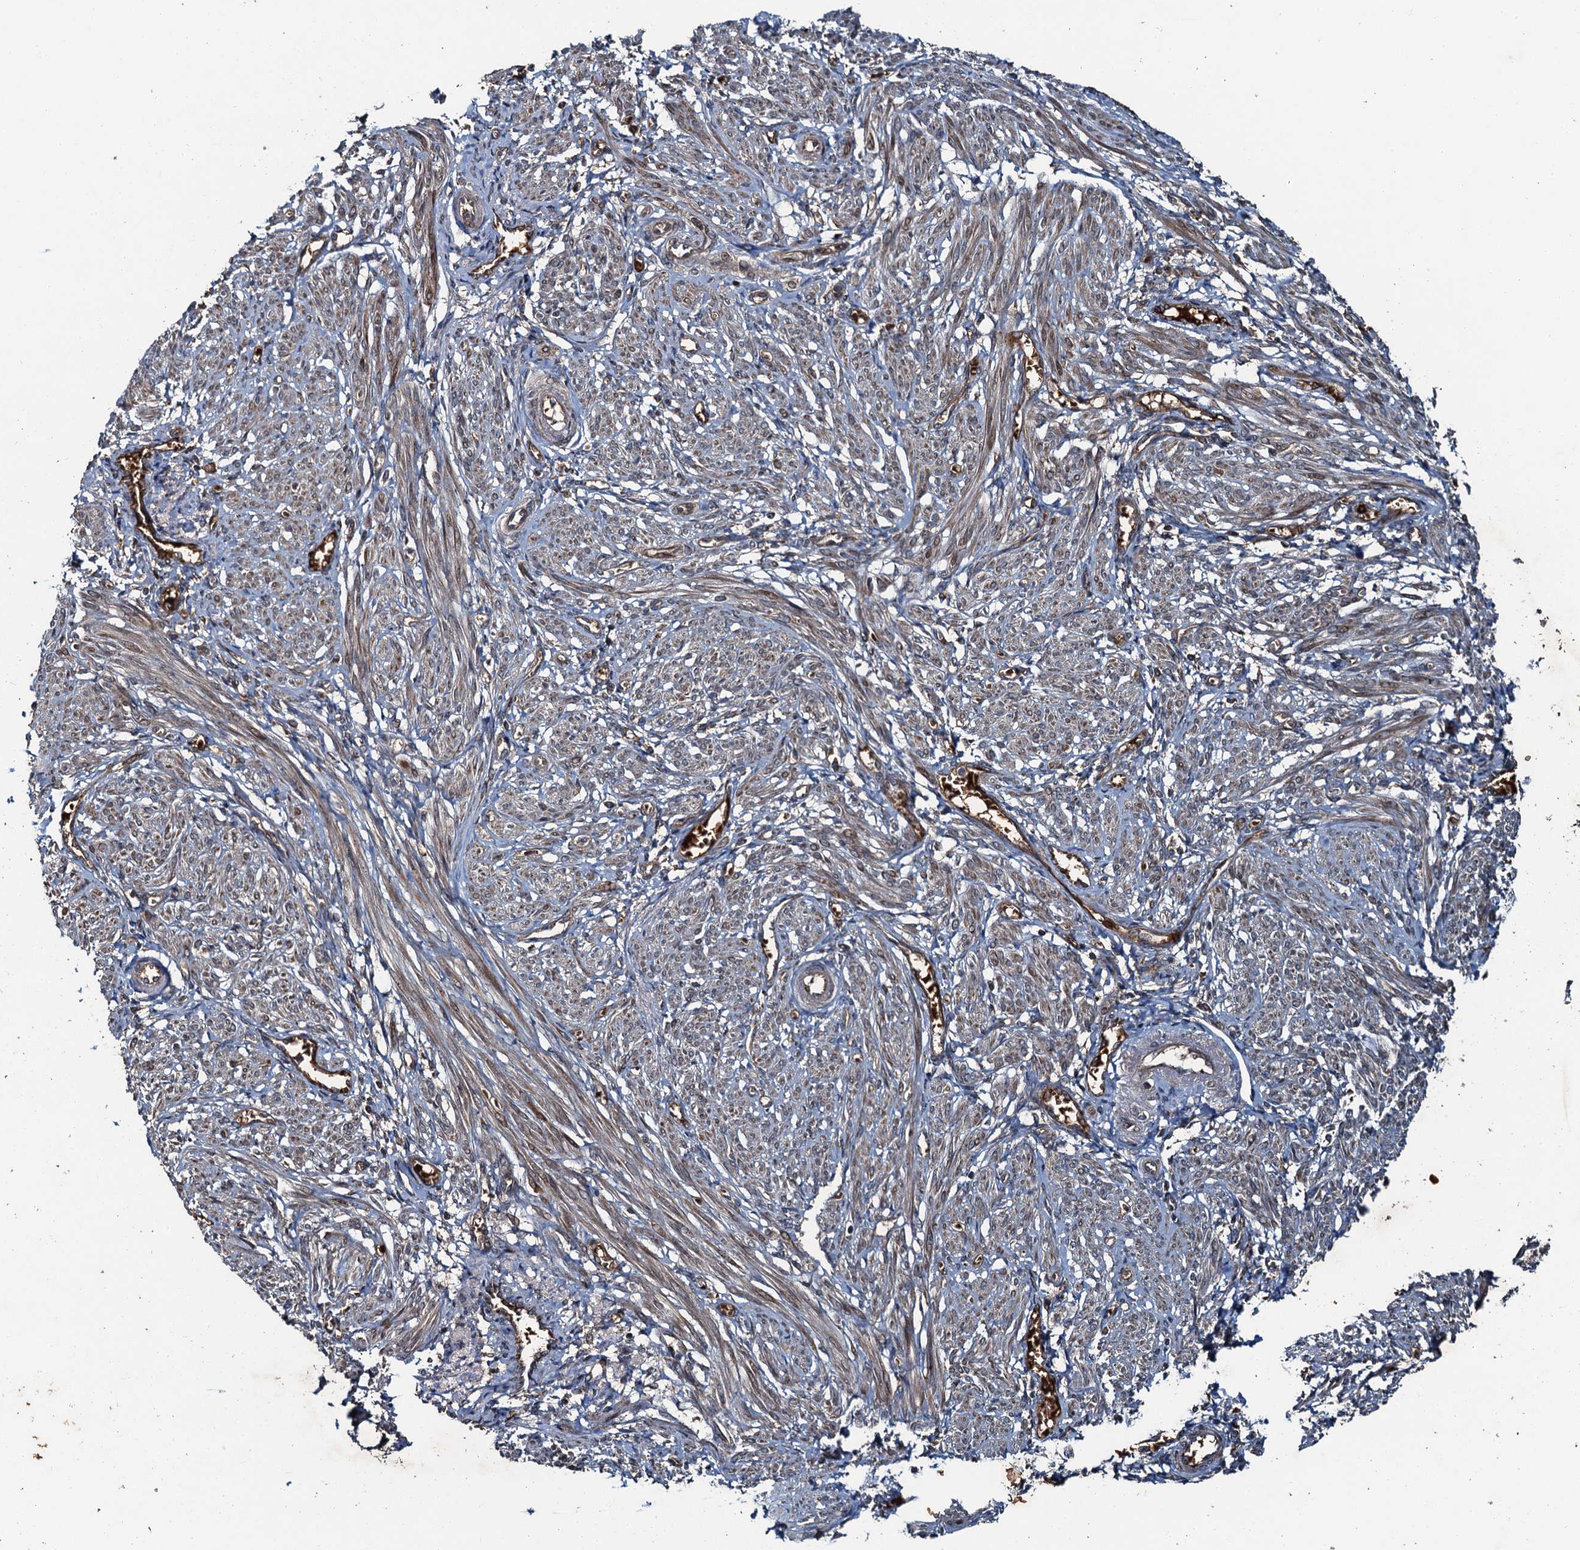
{"staining": {"intensity": "moderate", "quantity": "<25%", "location": "cytoplasmic/membranous"}, "tissue": "smooth muscle", "cell_type": "Smooth muscle cells", "image_type": "normal", "snomed": [{"axis": "morphology", "description": "Normal tissue, NOS"}, {"axis": "topography", "description": "Smooth muscle"}], "caption": "Protein staining of normal smooth muscle demonstrates moderate cytoplasmic/membranous expression in about <25% of smooth muscle cells.", "gene": "SNX32", "patient": {"sex": "female", "age": 39}}